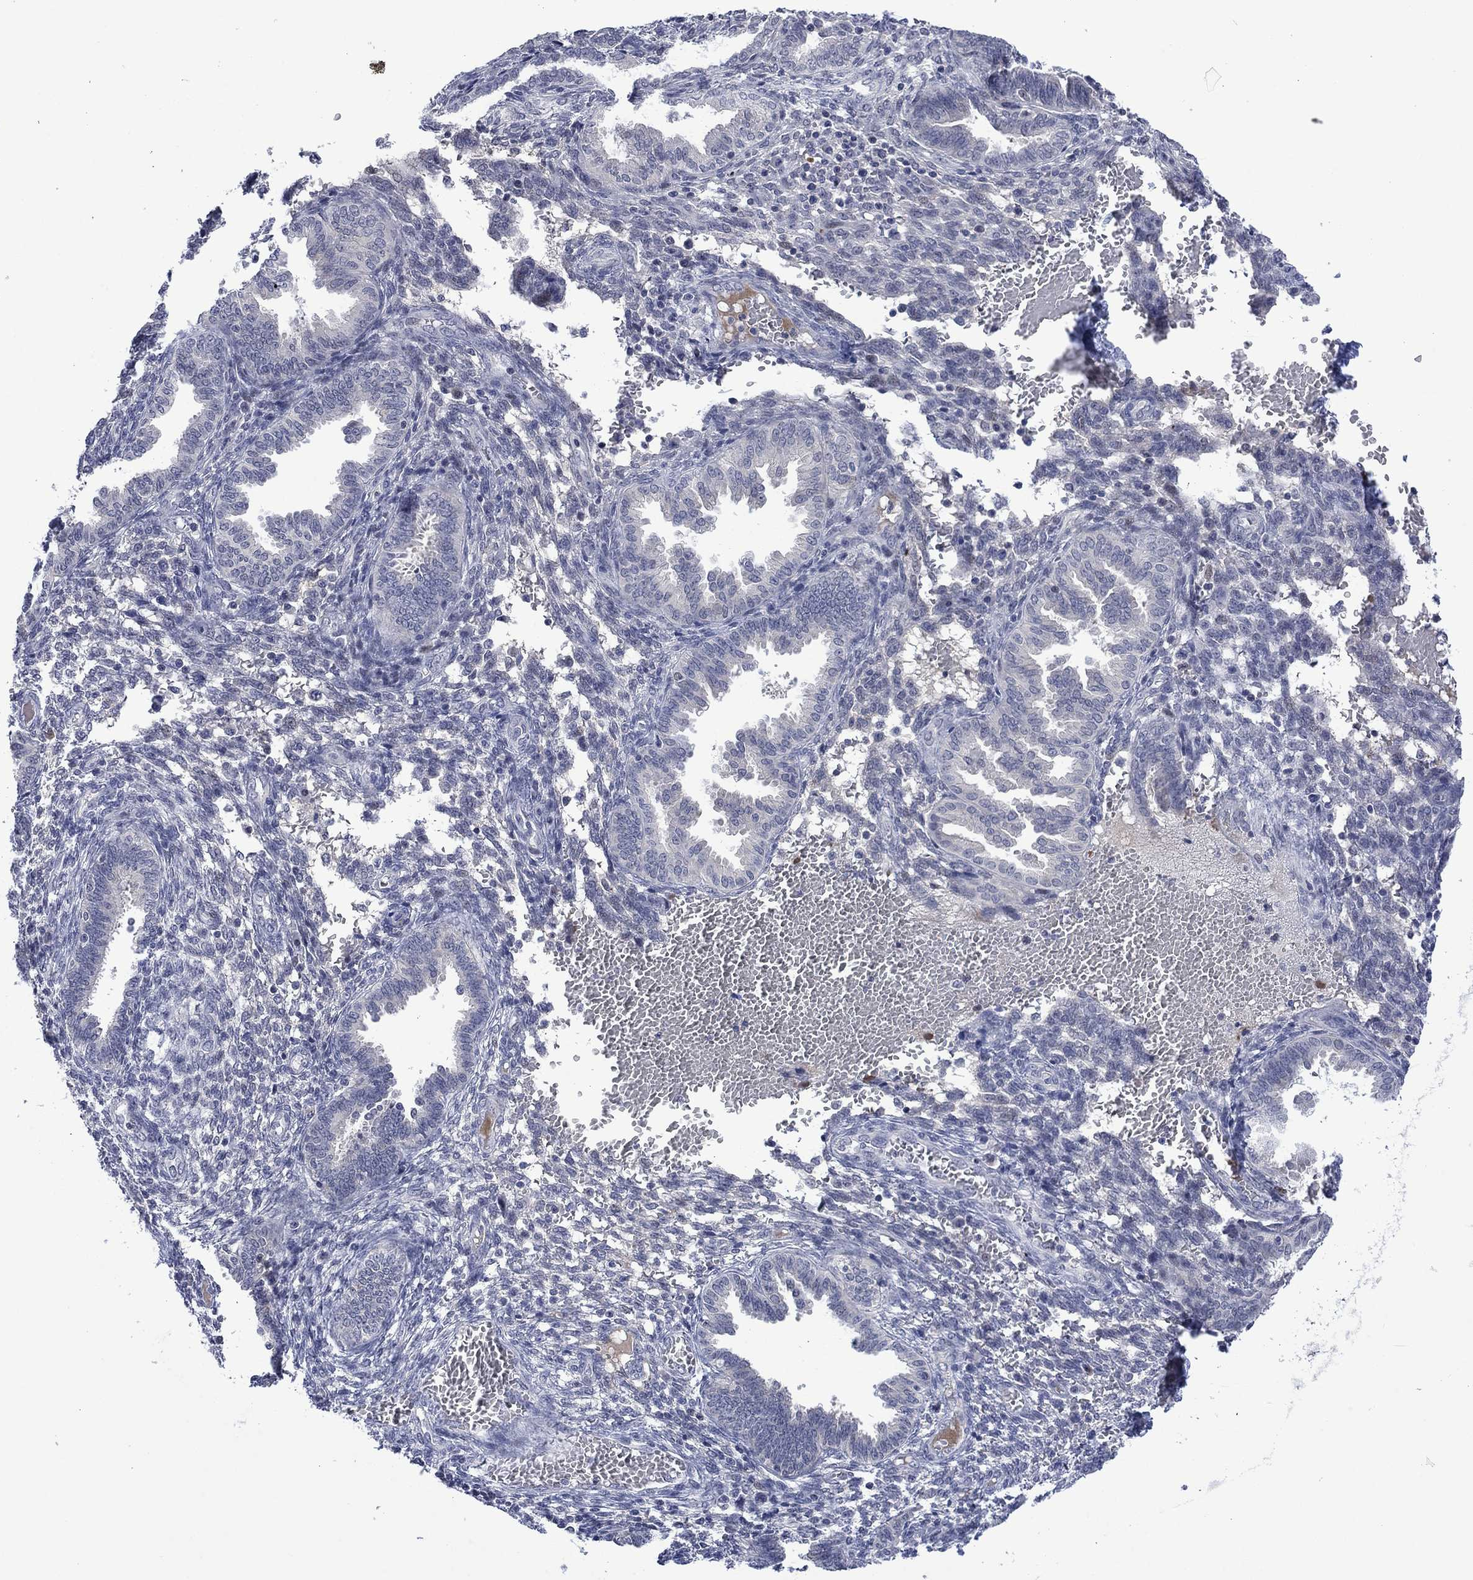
{"staining": {"intensity": "negative", "quantity": "none", "location": "none"}, "tissue": "endometrium", "cell_type": "Cells in endometrial stroma", "image_type": "normal", "snomed": [{"axis": "morphology", "description": "Normal tissue, NOS"}, {"axis": "topography", "description": "Endometrium"}], "caption": "This is a image of immunohistochemistry (IHC) staining of benign endometrium, which shows no positivity in cells in endometrial stroma.", "gene": "AGL", "patient": {"sex": "female", "age": 42}}